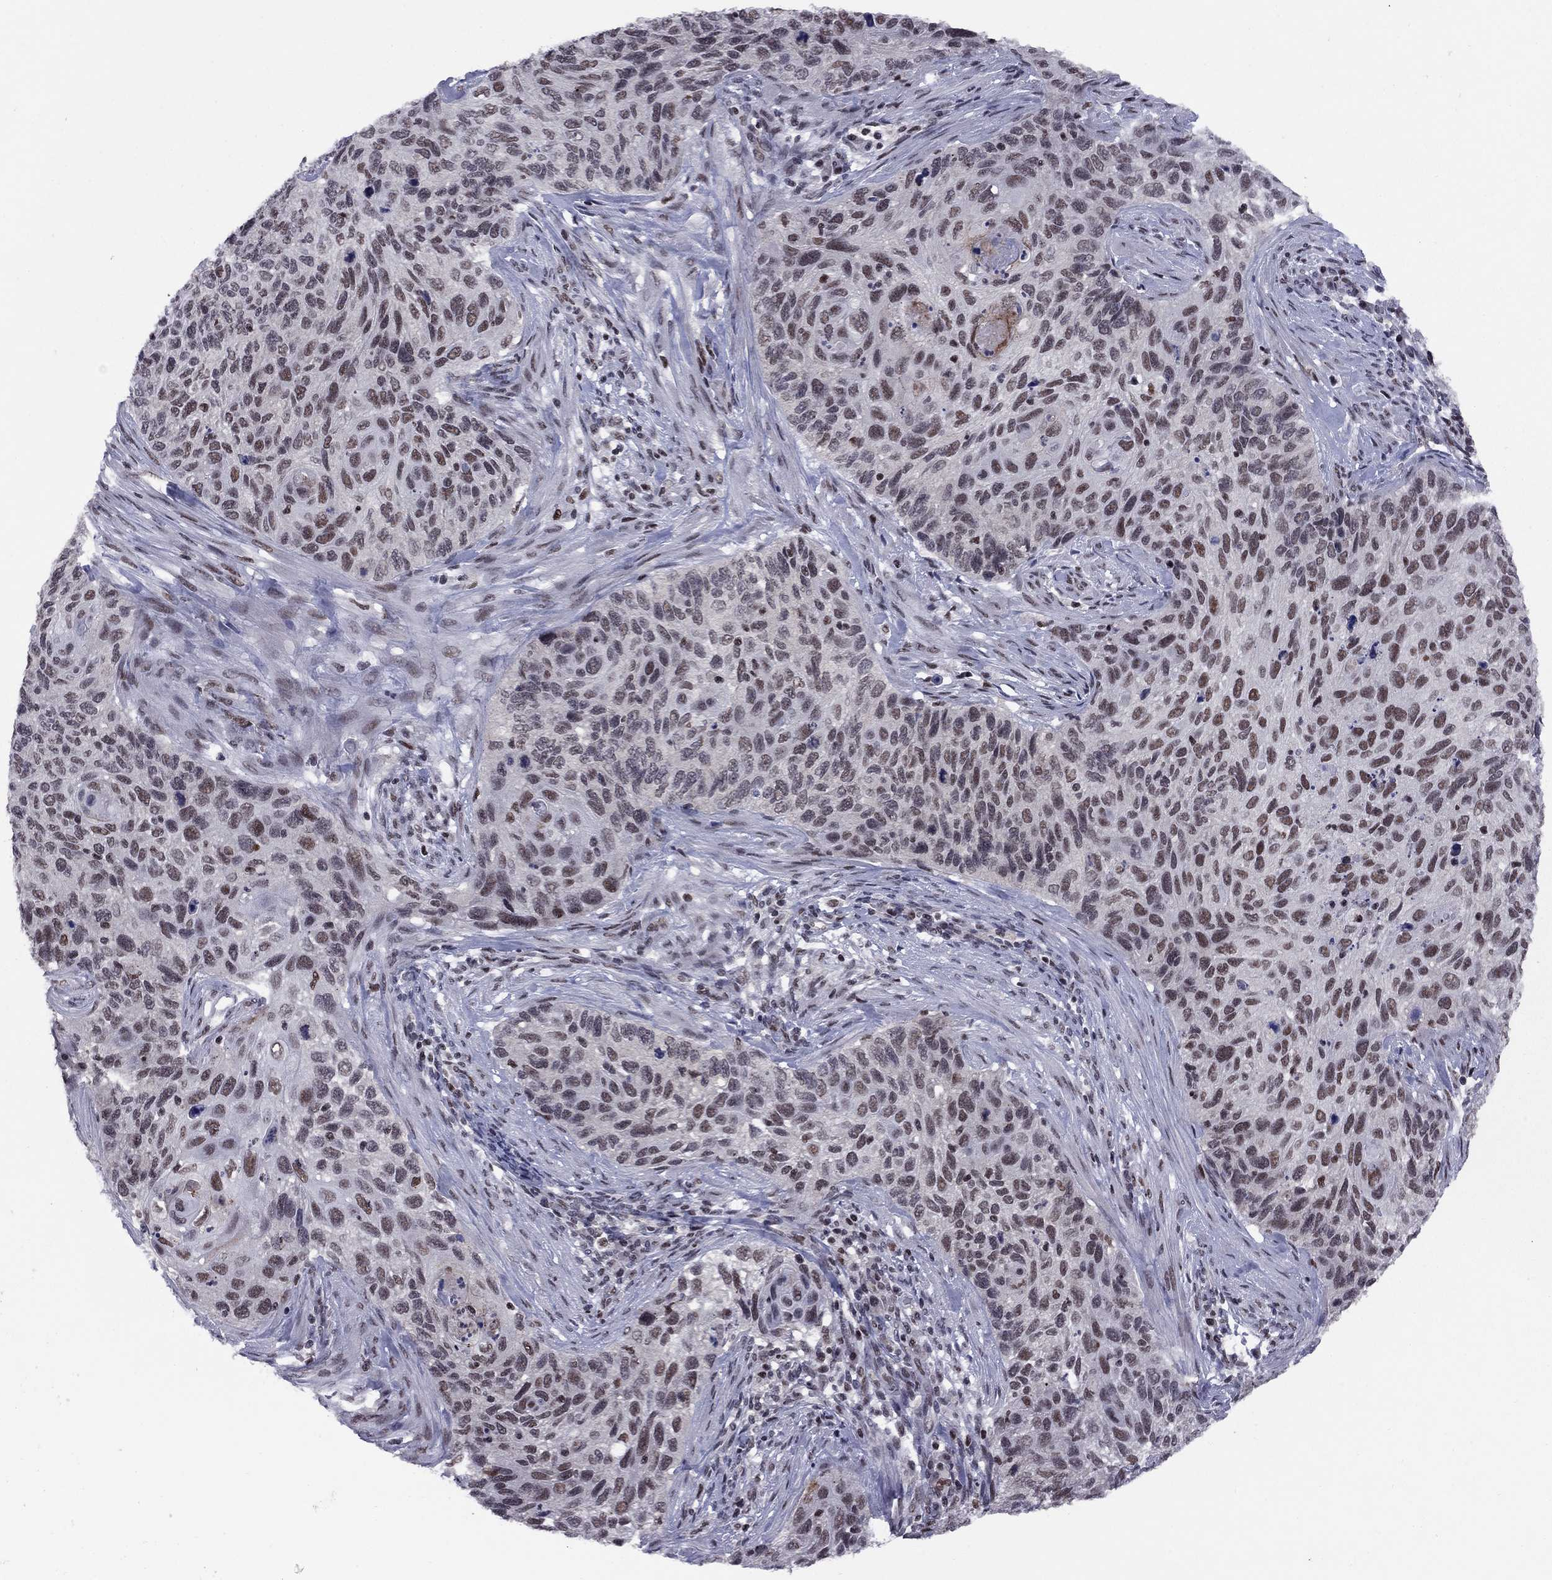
{"staining": {"intensity": "strong", "quantity": "<25%", "location": "cytoplasmic/membranous"}, "tissue": "cervical cancer", "cell_type": "Tumor cells", "image_type": "cancer", "snomed": [{"axis": "morphology", "description": "Squamous cell carcinoma, NOS"}, {"axis": "topography", "description": "Cervix"}], "caption": "Approximately <25% of tumor cells in human cervical cancer (squamous cell carcinoma) demonstrate strong cytoplasmic/membranous protein staining as visualized by brown immunohistochemical staining.", "gene": "TAF9", "patient": {"sex": "female", "age": 70}}